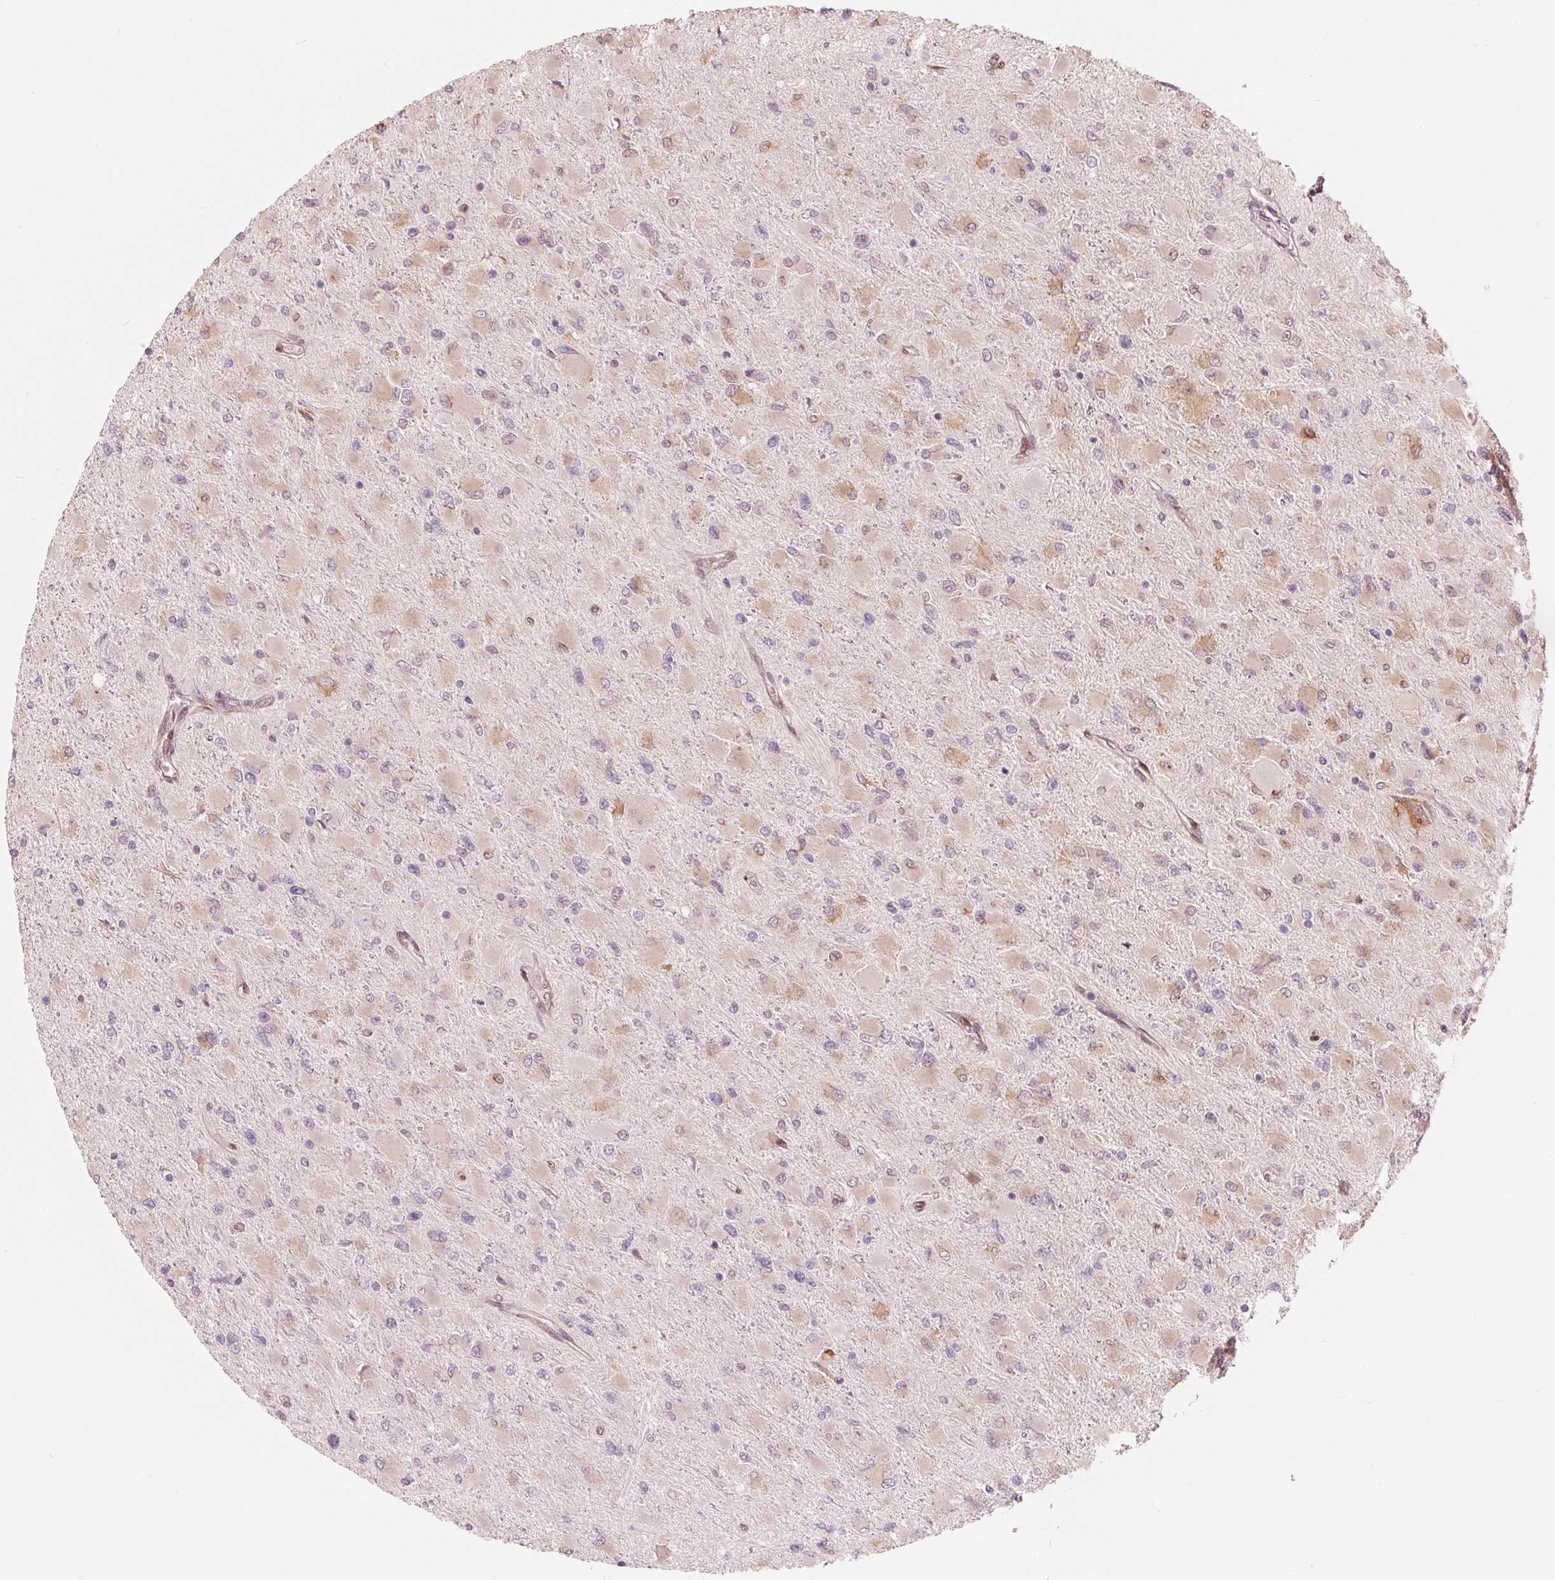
{"staining": {"intensity": "weak", "quantity": "25%-75%", "location": "cytoplasmic/membranous"}, "tissue": "glioma", "cell_type": "Tumor cells", "image_type": "cancer", "snomed": [{"axis": "morphology", "description": "Glioma, malignant, High grade"}, {"axis": "topography", "description": "Cerebral cortex"}], "caption": "Glioma stained with a brown dye exhibits weak cytoplasmic/membranous positive staining in approximately 25%-75% of tumor cells.", "gene": "IKBIP", "patient": {"sex": "female", "age": 36}}